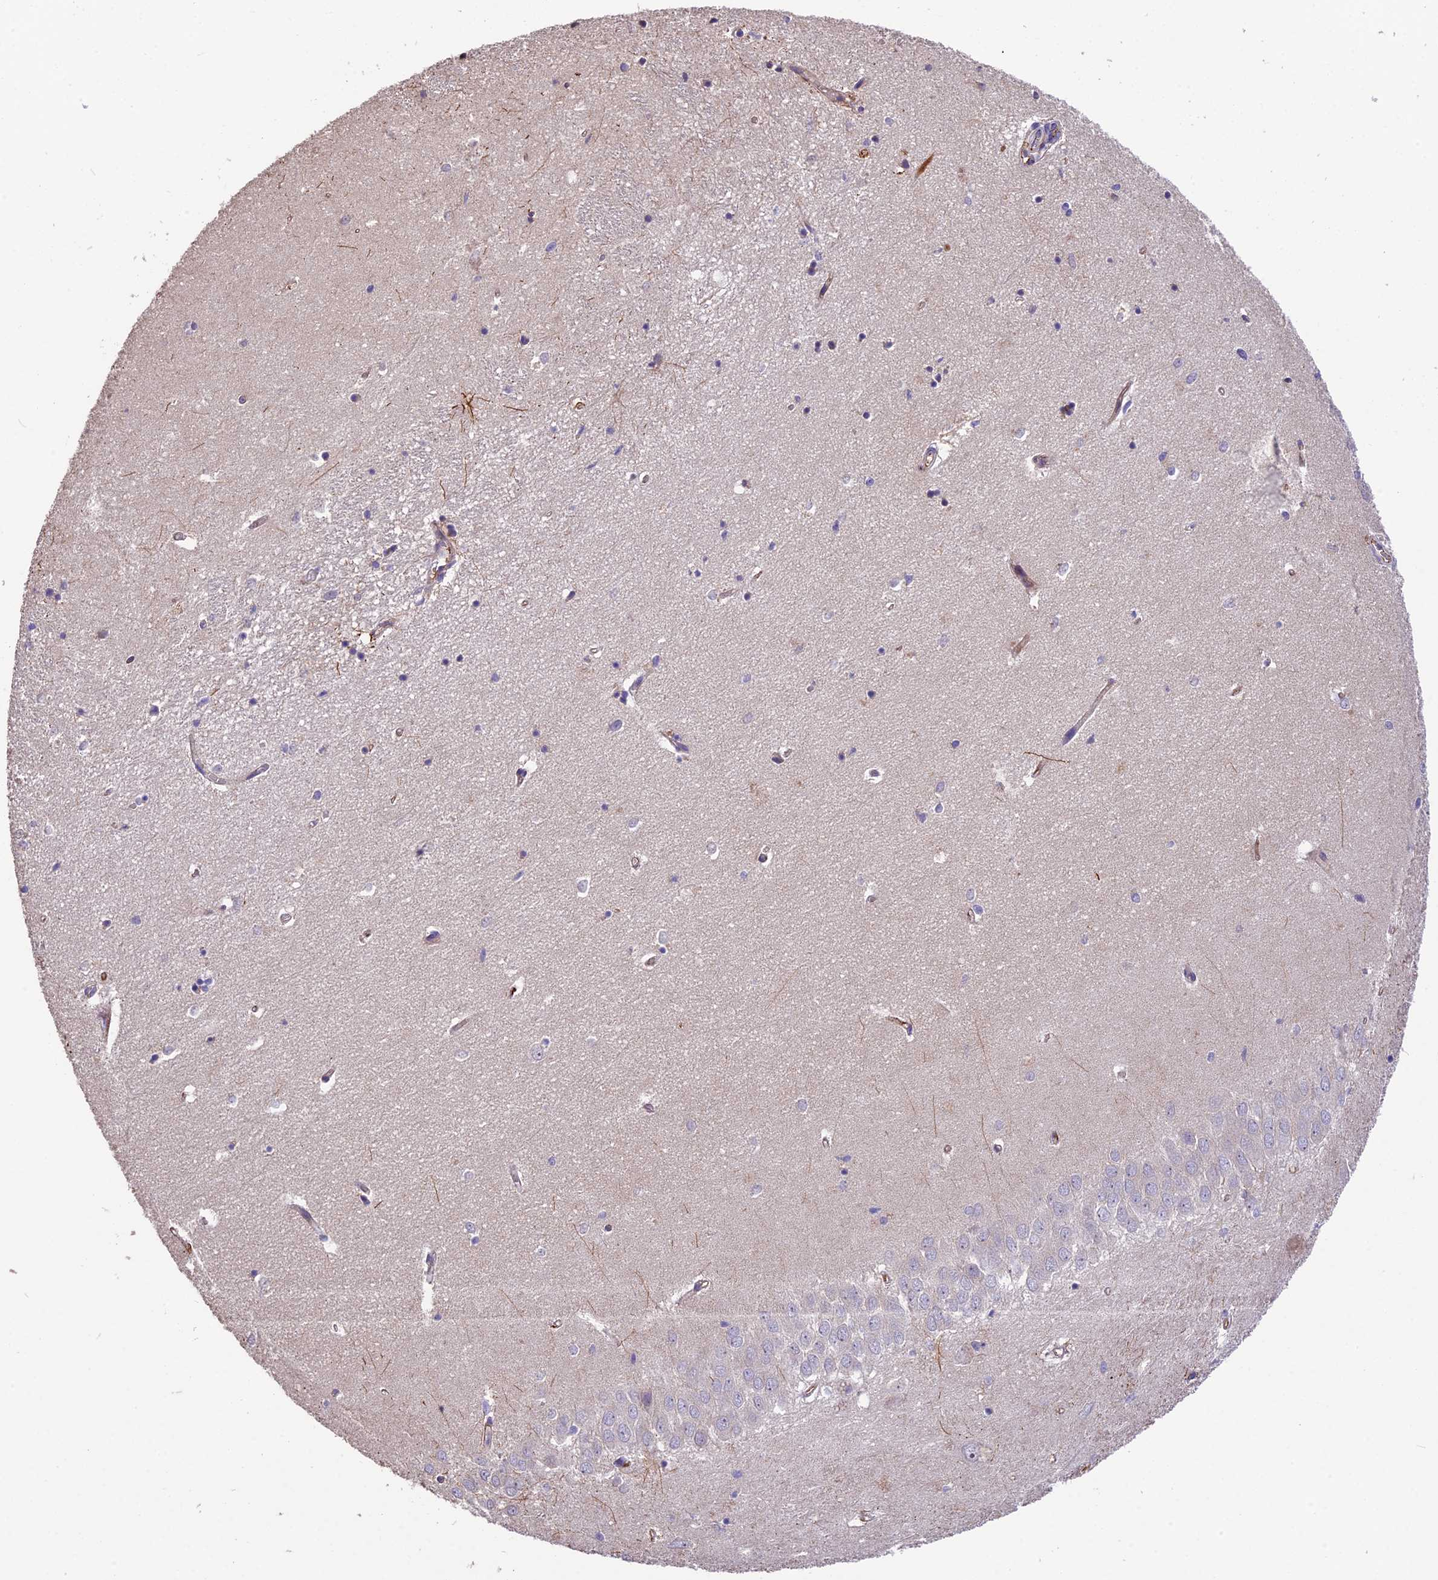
{"staining": {"intensity": "strong", "quantity": "<25%", "location": "cytoplasmic/membranous"}, "tissue": "hippocampus", "cell_type": "Glial cells", "image_type": "normal", "snomed": [{"axis": "morphology", "description": "Normal tissue, NOS"}, {"axis": "topography", "description": "Hippocampus"}], "caption": "A medium amount of strong cytoplasmic/membranous expression is appreciated in about <25% of glial cells in unremarkable hippocampus. (DAB = brown stain, brightfield microscopy at high magnification).", "gene": "MFSD2A", "patient": {"sex": "female", "age": 64}}